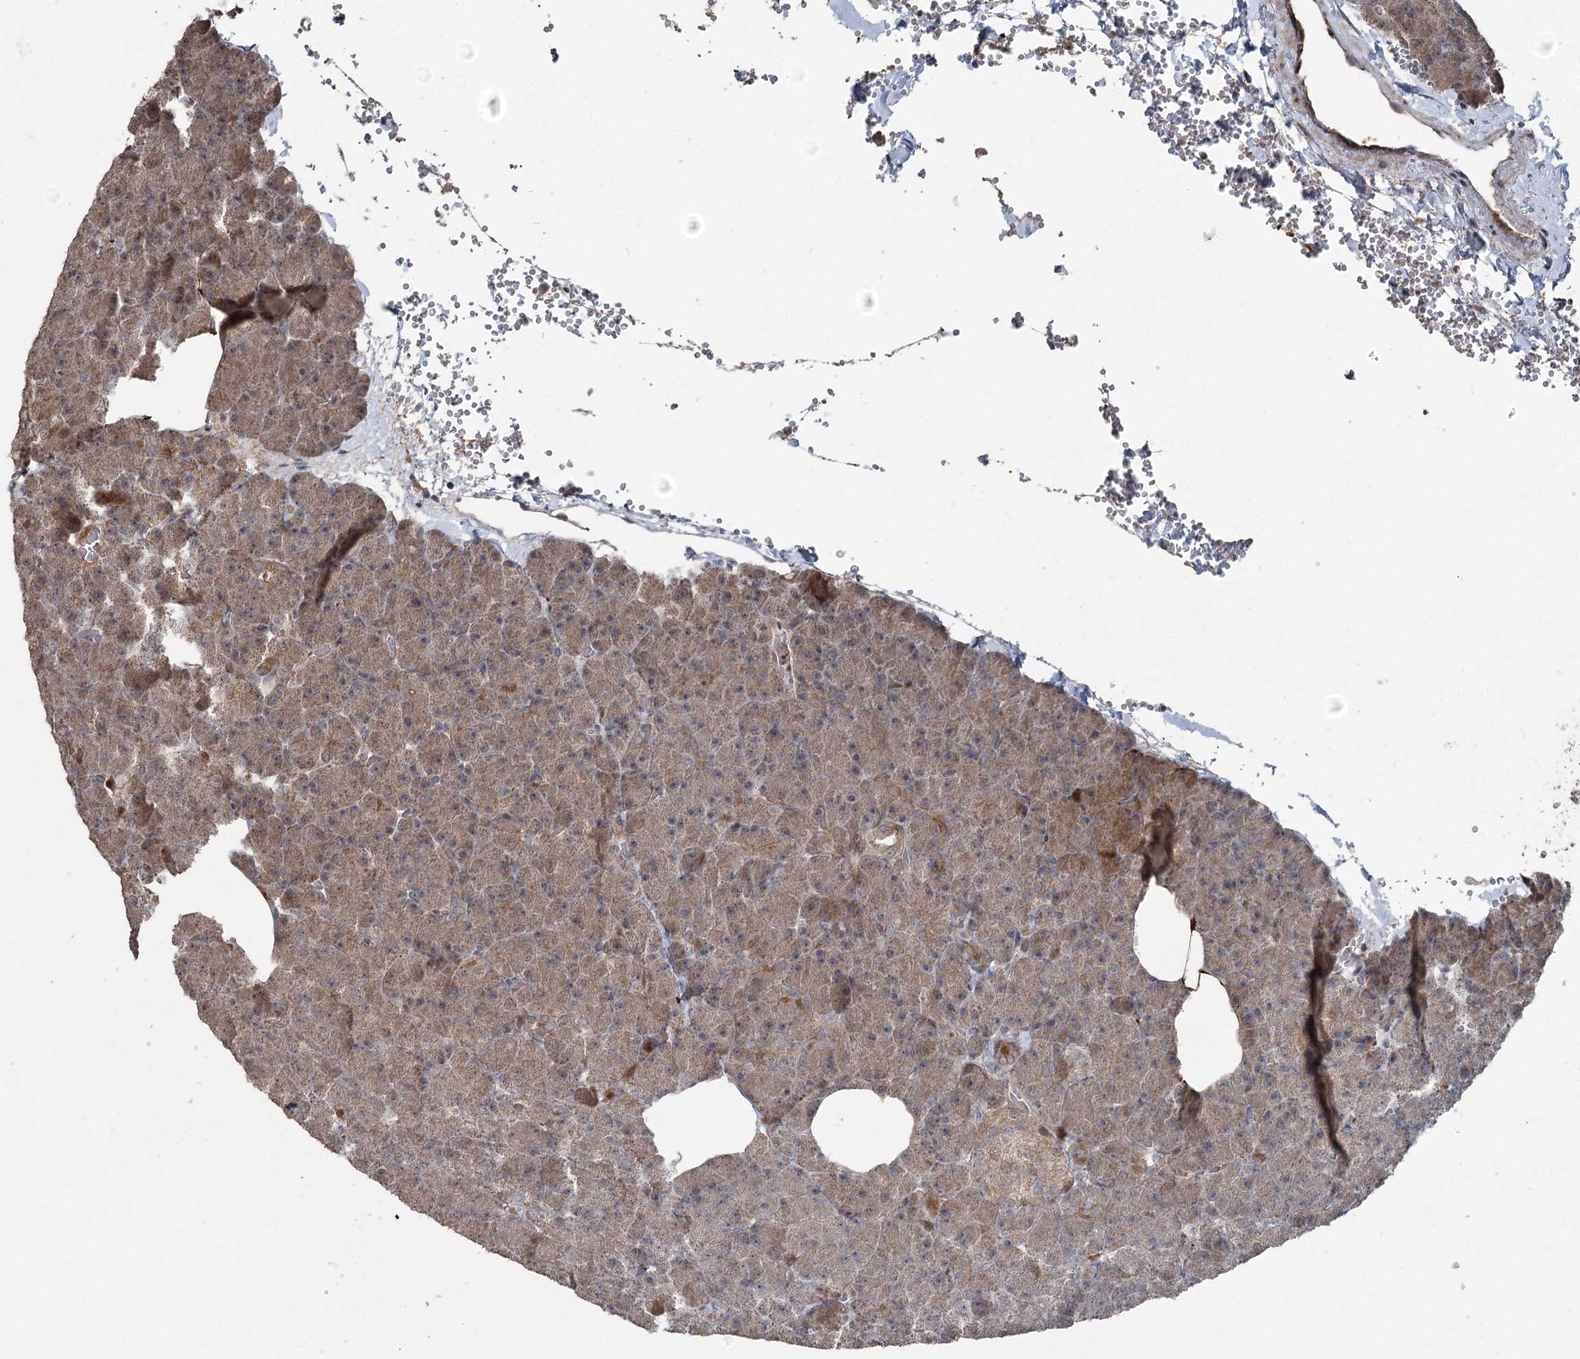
{"staining": {"intensity": "moderate", "quantity": "25%-75%", "location": "cytoplasmic/membranous"}, "tissue": "pancreas", "cell_type": "Exocrine glandular cells", "image_type": "normal", "snomed": [{"axis": "morphology", "description": "Normal tissue, NOS"}, {"axis": "morphology", "description": "Carcinoid, malignant, NOS"}, {"axis": "topography", "description": "Pancreas"}], "caption": "Immunohistochemical staining of unremarkable human pancreas shows 25%-75% levels of moderate cytoplasmic/membranous protein positivity in about 25%-75% of exocrine glandular cells.", "gene": "MAPK8IP2", "patient": {"sex": "female", "age": 35}}